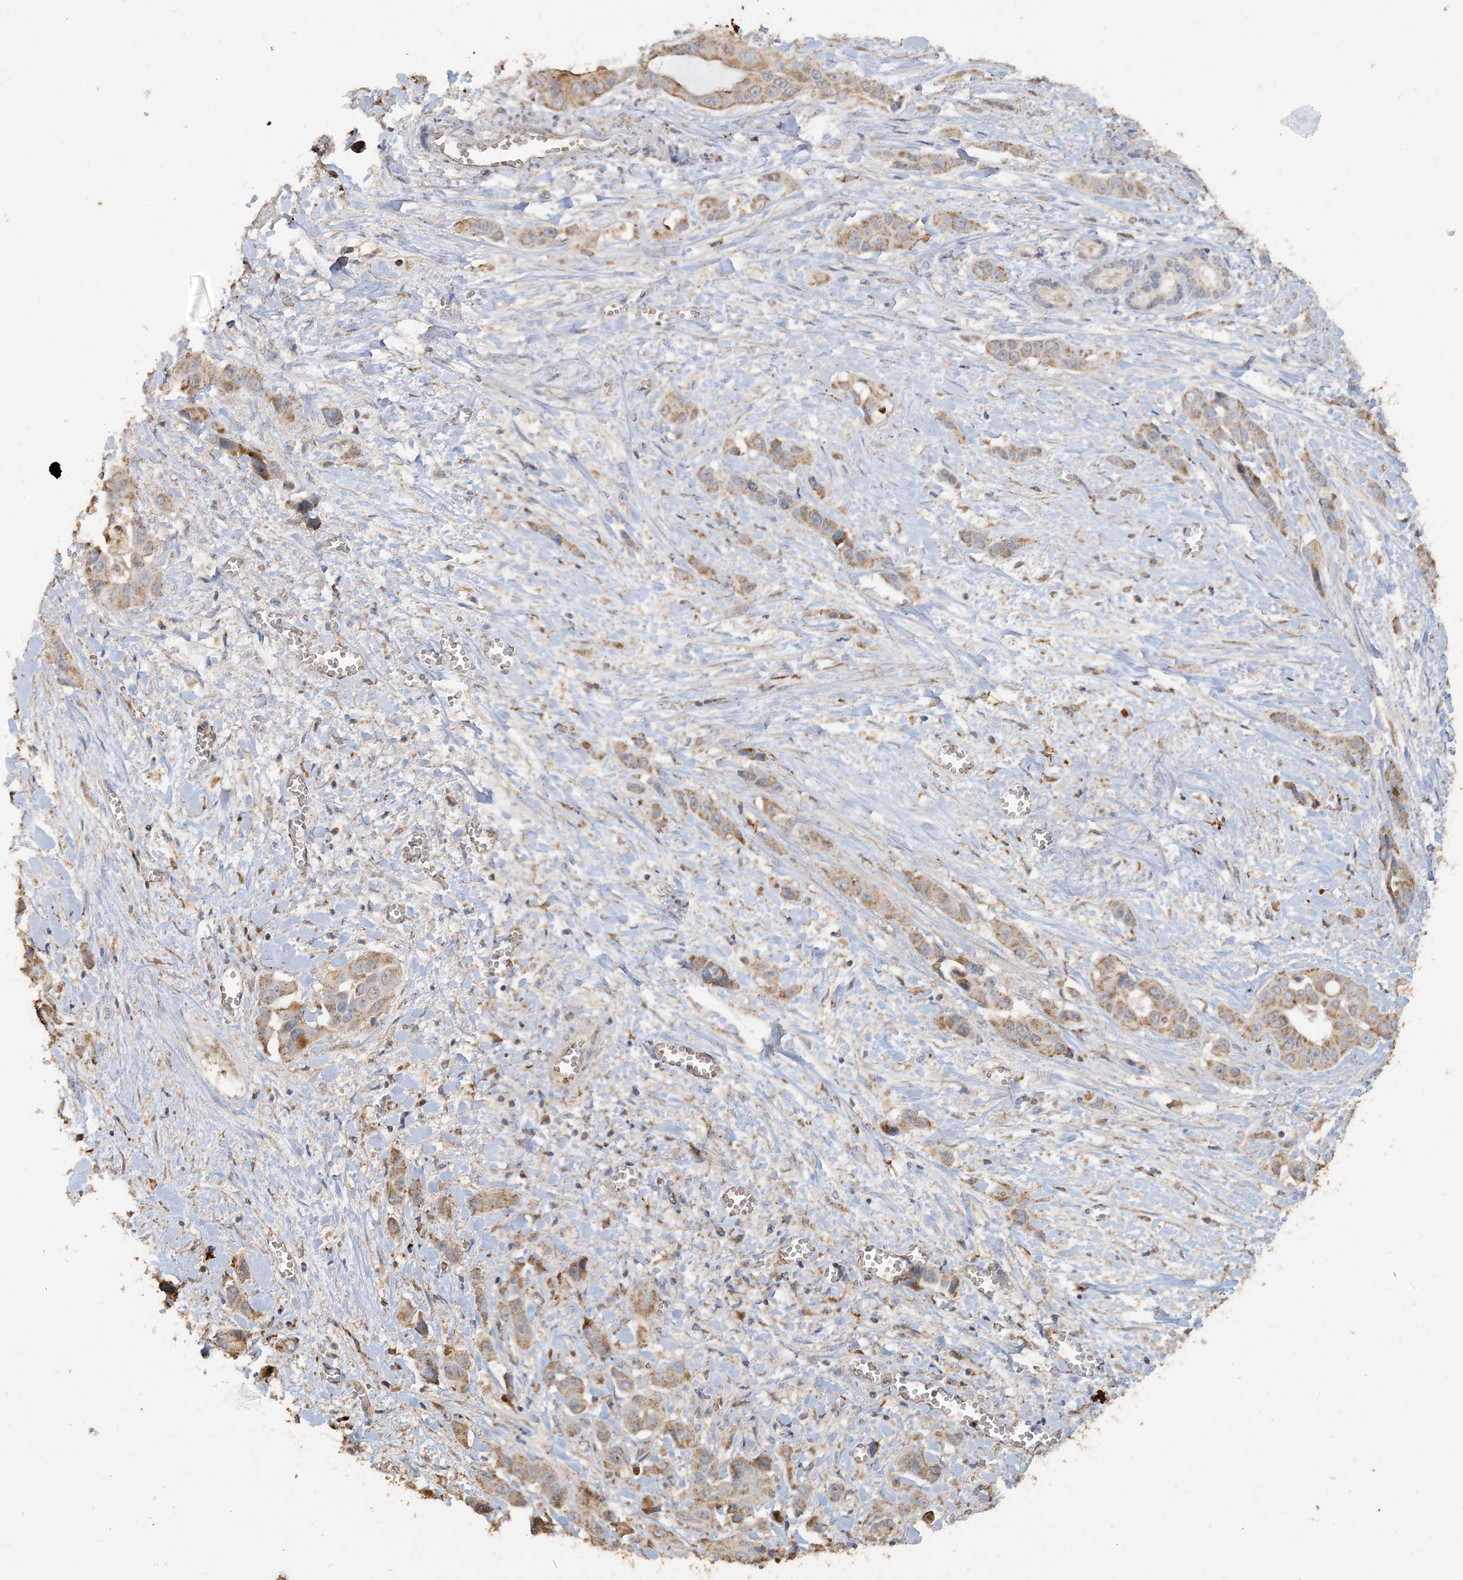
{"staining": {"intensity": "moderate", "quantity": "25%-75%", "location": "cytoplasmic/membranous"}, "tissue": "liver cancer", "cell_type": "Tumor cells", "image_type": "cancer", "snomed": [{"axis": "morphology", "description": "Cholangiocarcinoma"}, {"axis": "topography", "description": "Liver"}], "caption": "Liver cancer stained with DAB immunohistochemistry (IHC) reveals medium levels of moderate cytoplasmic/membranous positivity in approximately 25%-75% of tumor cells.", "gene": "SFMBT2", "patient": {"sex": "female", "age": 52}}